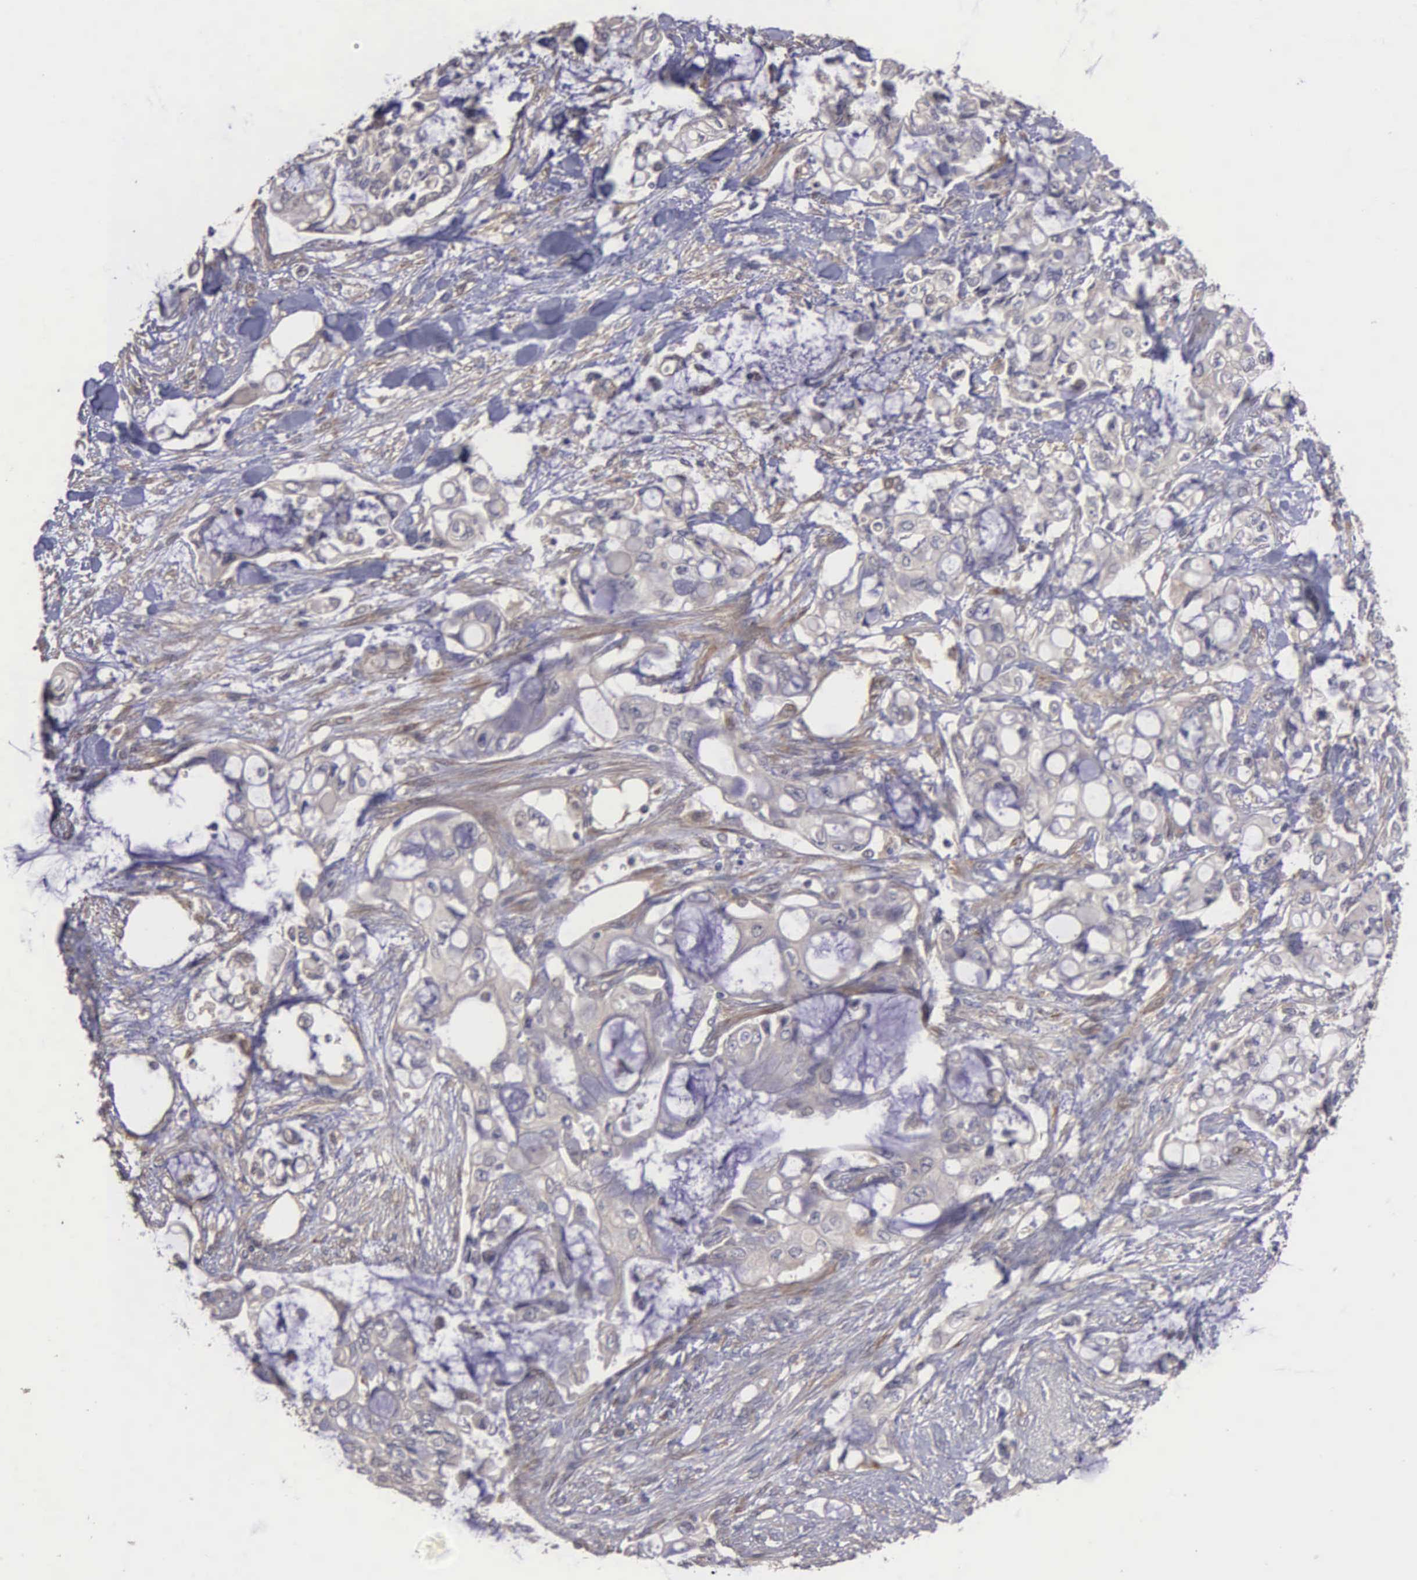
{"staining": {"intensity": "negative", "quantity": "none", "location": "none"}, "tissue": "pancreatic cancer", "cell_type": "Tumor cells", "image_type": "cancer", "snomed": [{"axis": "morphology", "description": "Adenocarcinoma, NOS"}, {"axis": "topography", "description": "Pancreas"}], "caption": "DAB (3,3'-diaminobenzidine) immunohistochemical staining of adenocarcinoma (pancreatic) displays no significant positivity in tumor cells.", "gene": "RTL10", "patient": {"sex": "female", "age": 70}}